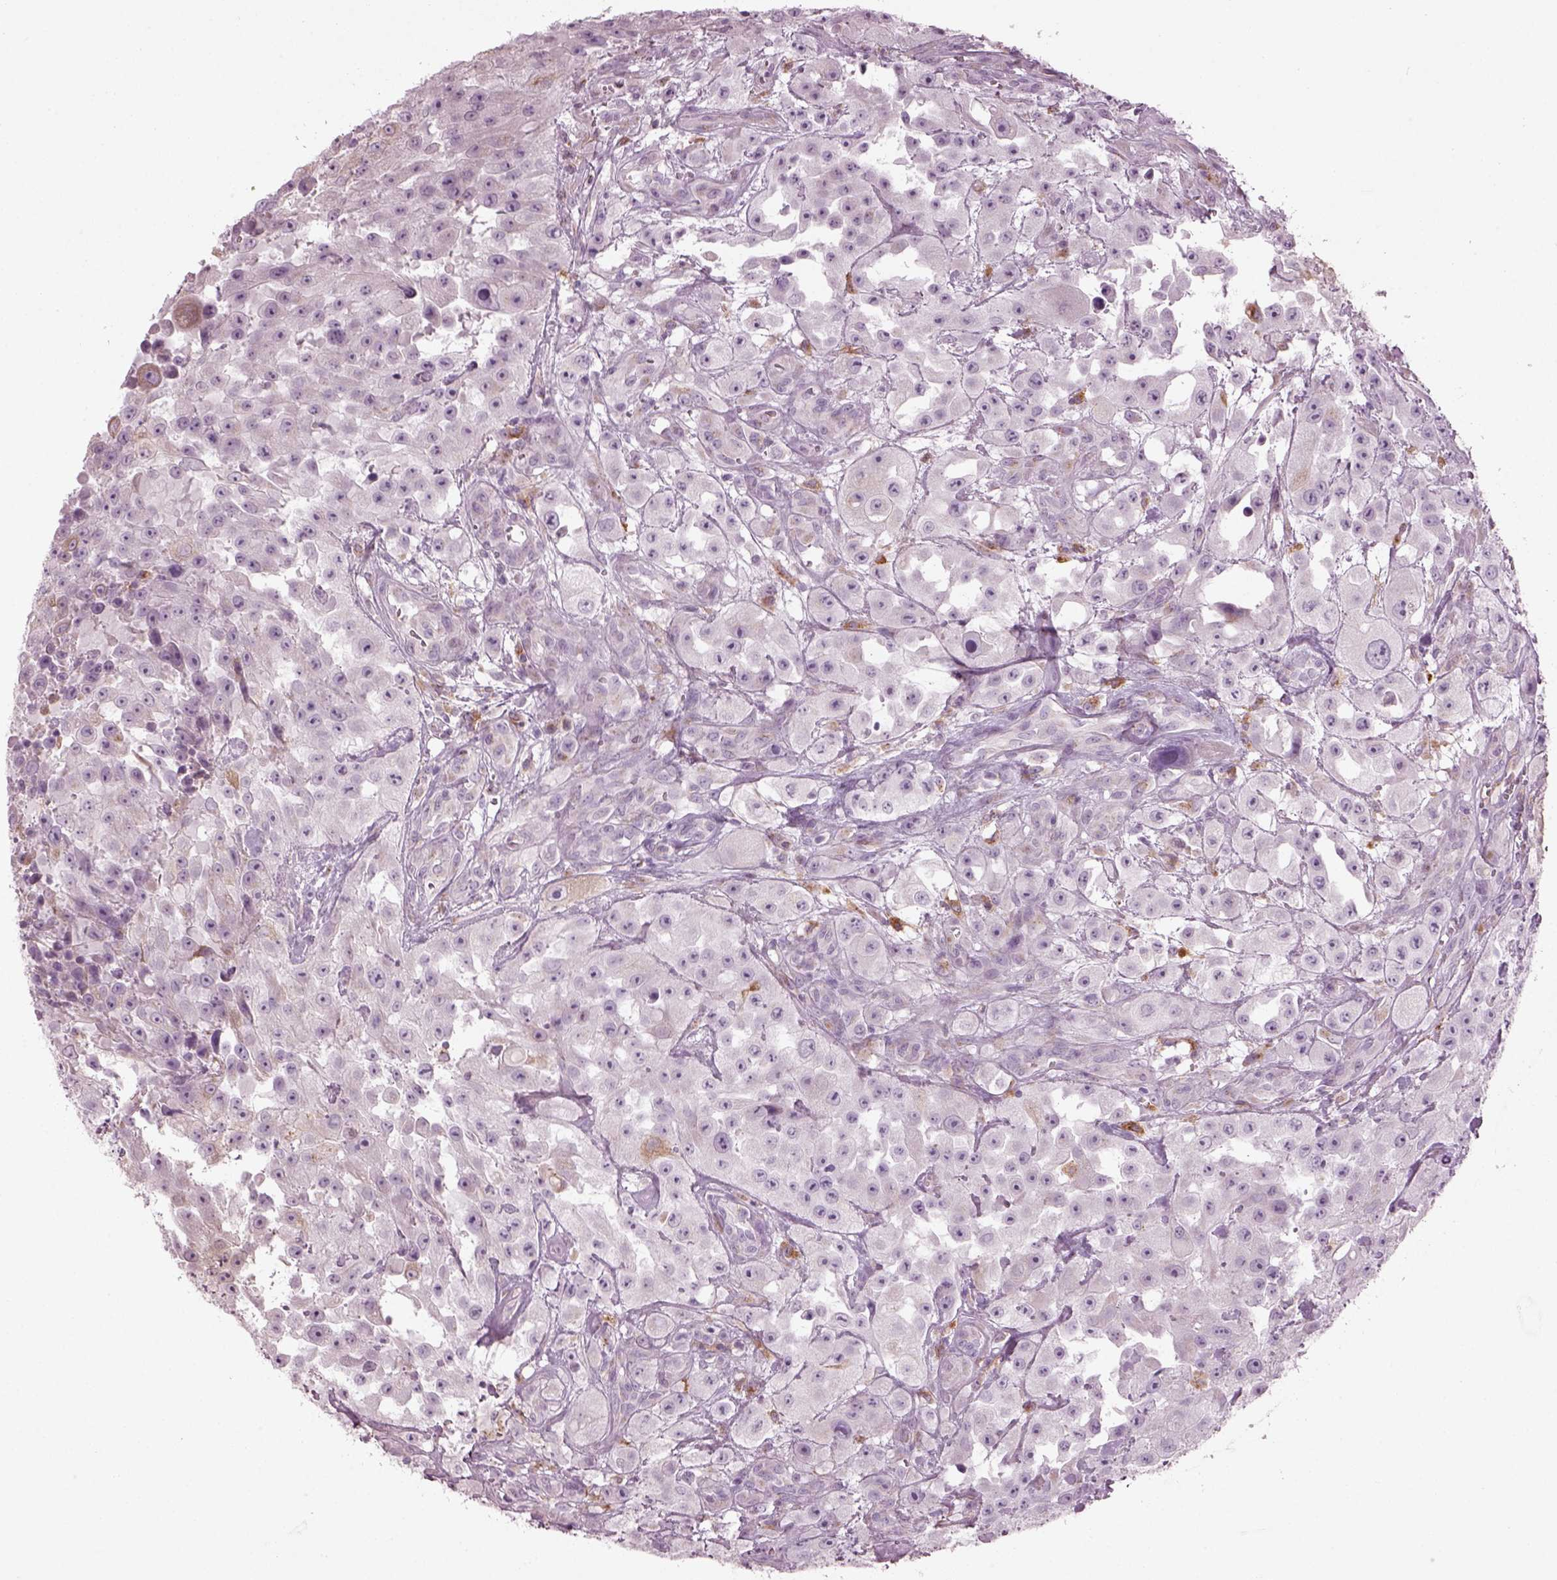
{"staining": {"intensity": "negative", "quantity": "none", "location": "none"}, "tissue": "urothelial cancer", "cell_type": "Tumor cells", "image_type": "cancer", "snomed": [{"axis": "morphology", "description": "Urothelial carcinoma, High grade"}, {"axis": "topography", "description": "Urinary bladder"}], "caption": "The immunohistochemistry image has no significant expression in tumor cells of urothelial carcinoma (high-grade) tissue. (DAB (3,3'-diaminobenzidine) immunohistochemistry (IHC) visualized using brightfield microscopy, high magnification).", "gene": "TMEM231", "patient": {"sex": "male", "age": 79}}